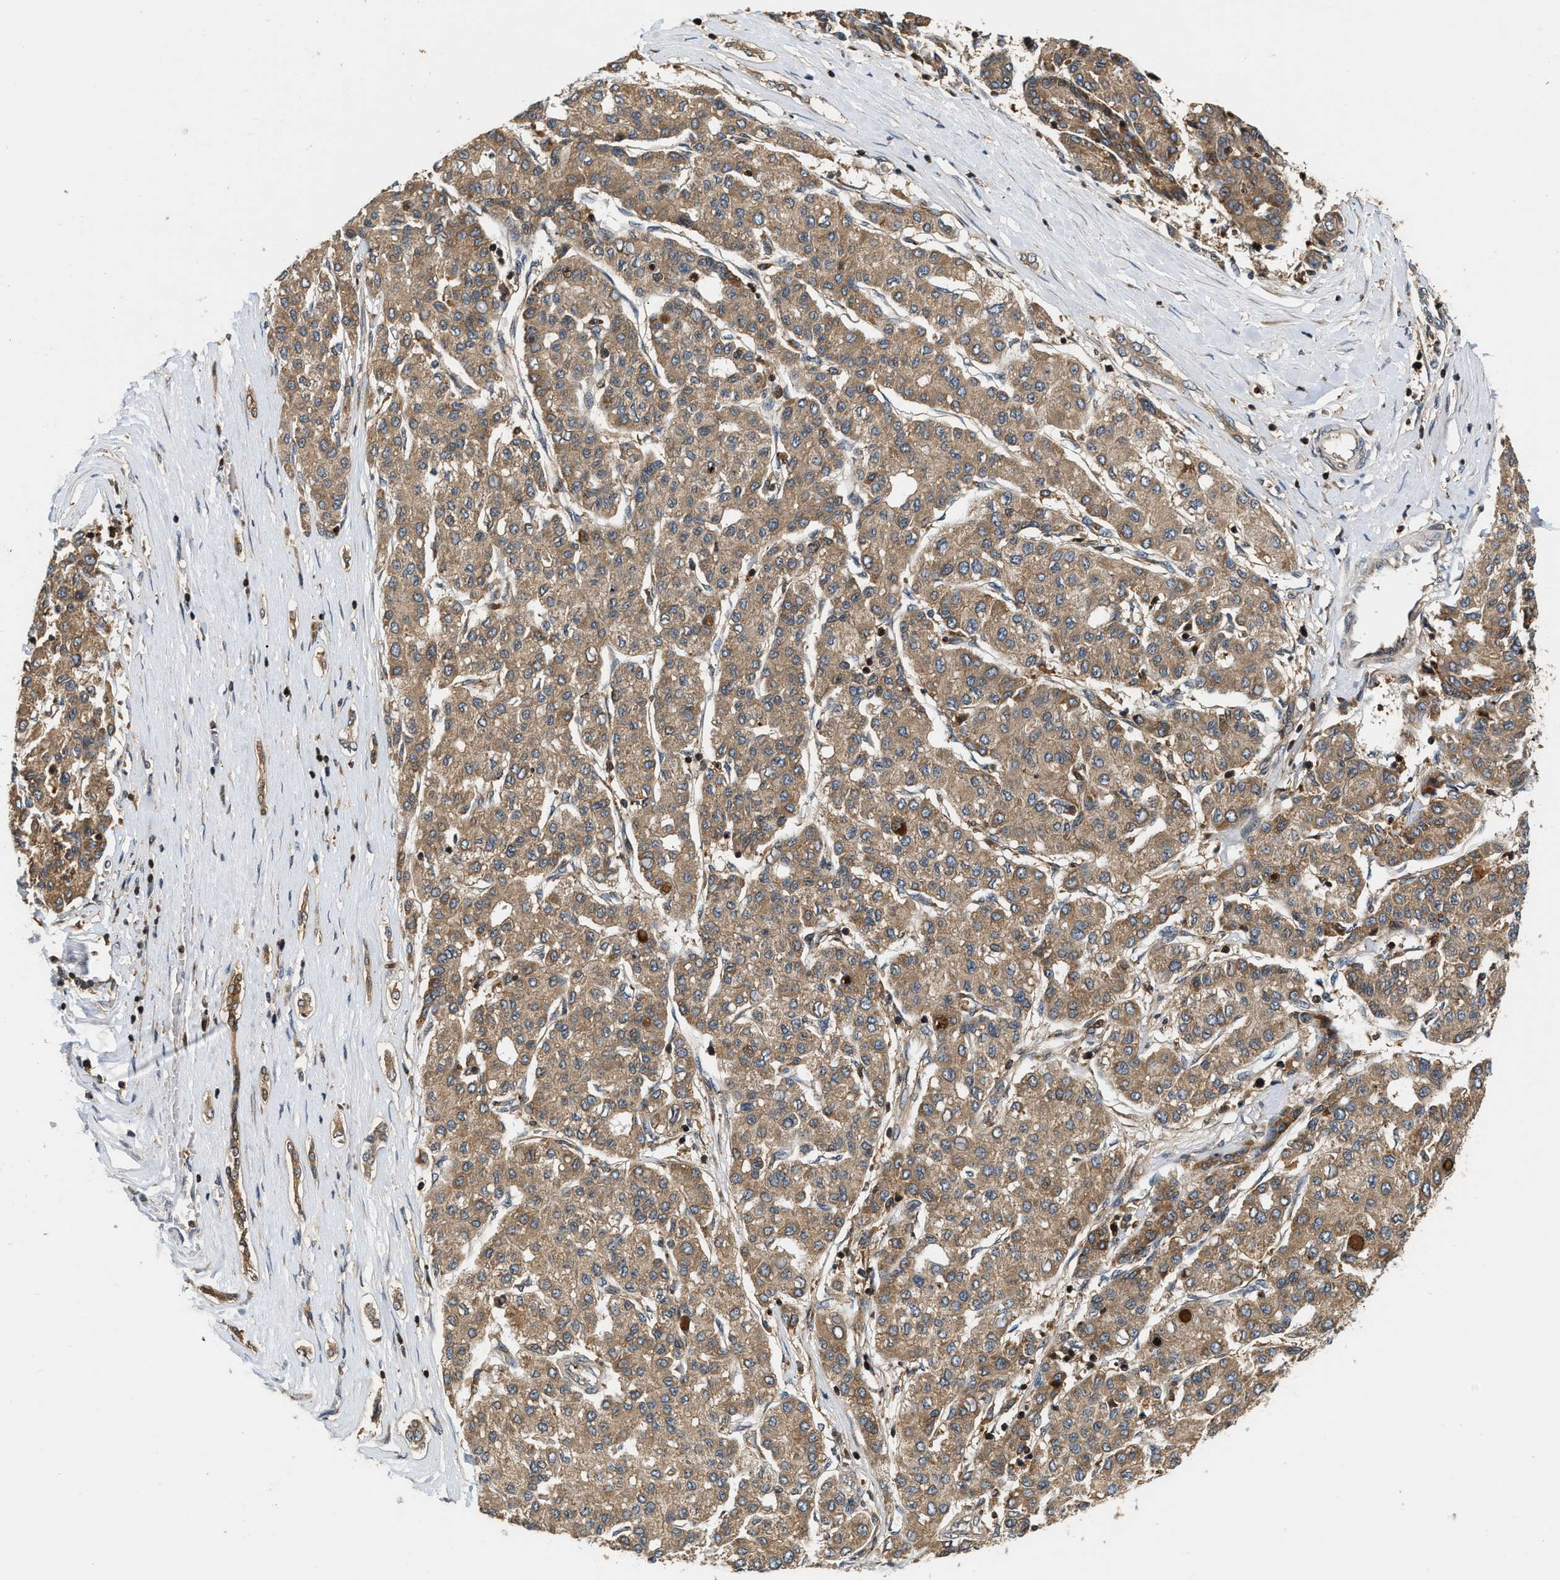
{"staining": {"intensity": "moderate", "quantity": ">75%", "location": "cytoplasmic/membranous"}, "tissue": "liver cancer", "cell_type": "Tumor cells", "image_type": "cancer", "snomed": [{"axis": "morphology", "description": "Carcinoma, Hepatocellular, NOS"}, {"axis": "topography", "description": "Liver"}], "caption": "Liver cancer stained for a protein (brown) displays moderate cytoplasmic/membranous positive positivity in about >75% of tumor cells.", "gene": "SNX5", "patient": {"sex": "male", "age": 65}}